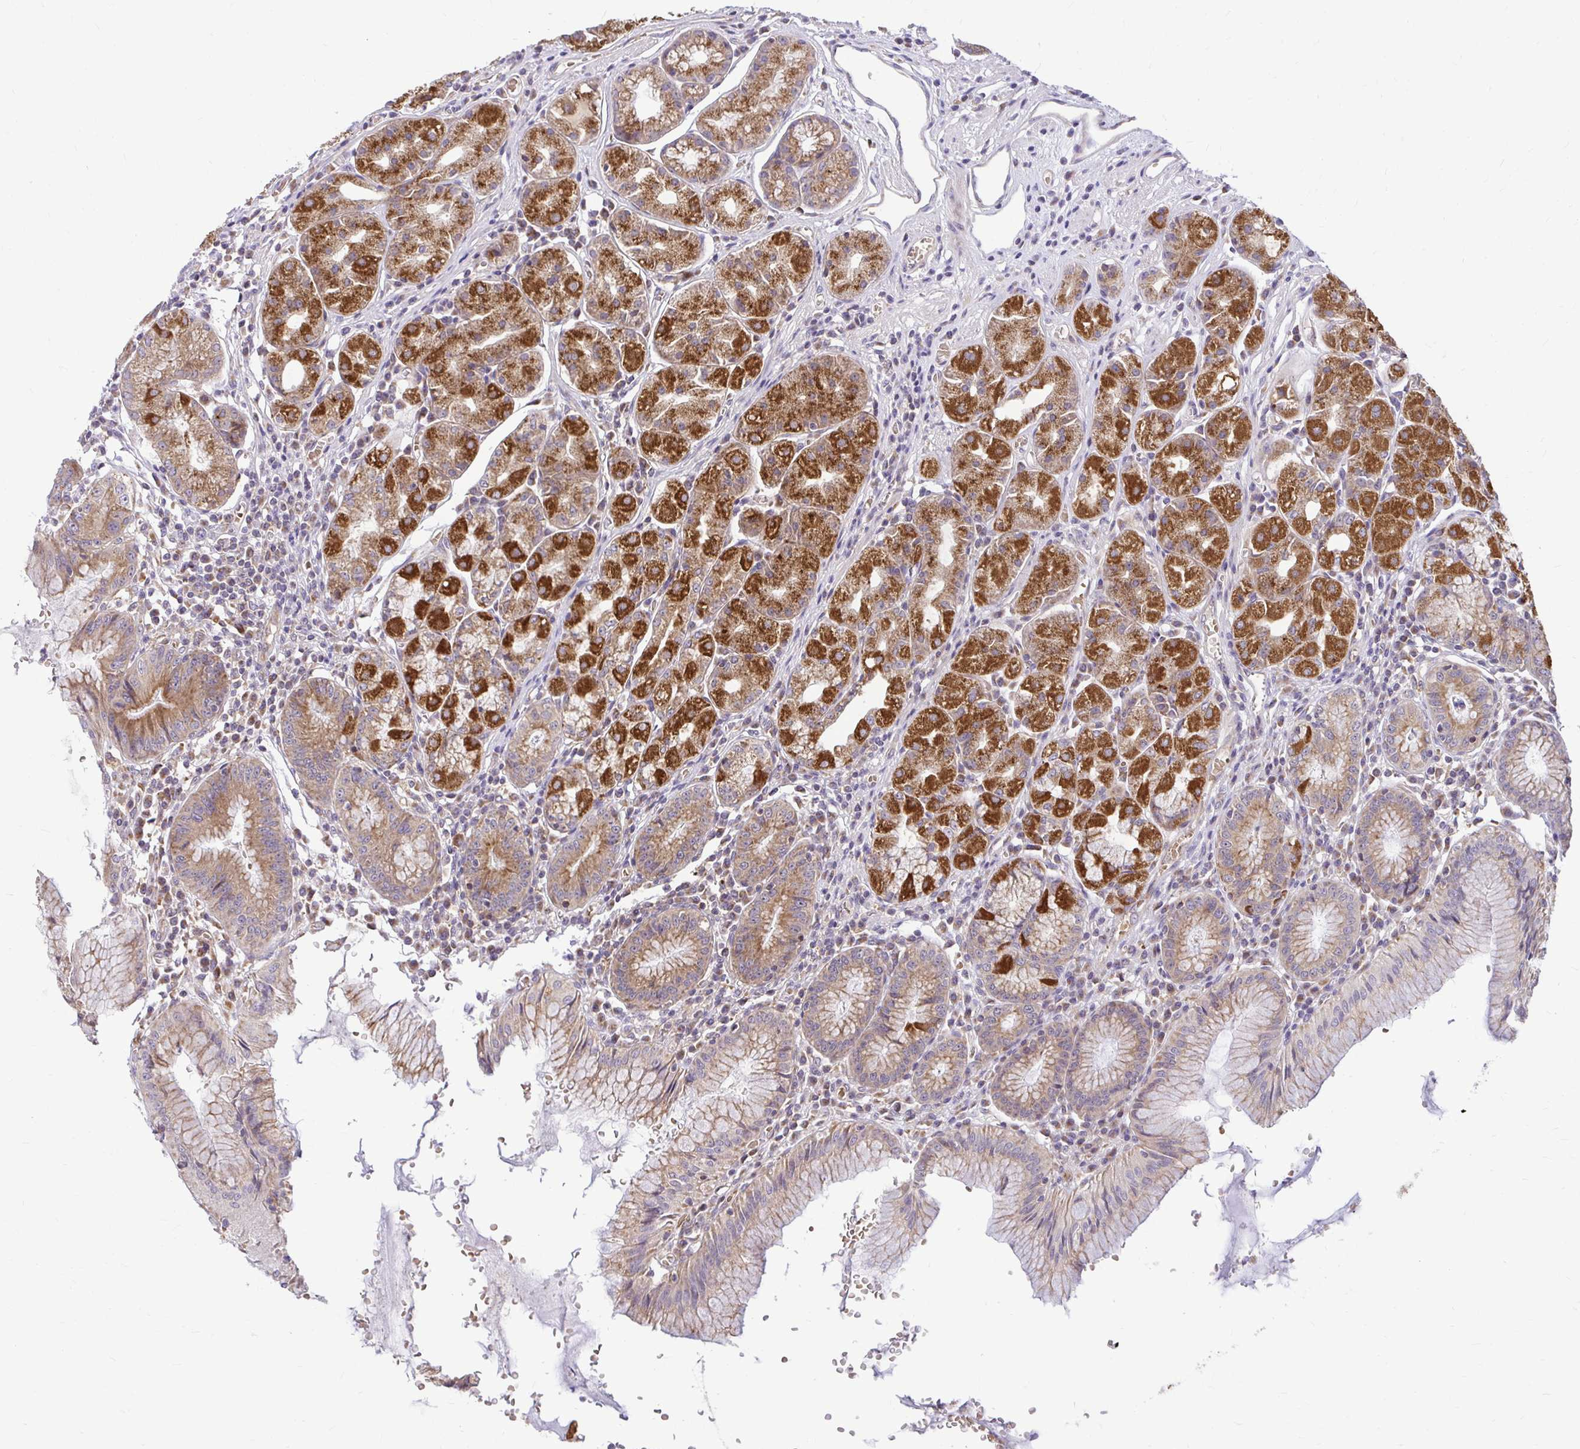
{"staining": {"intensity": "strong", "quantity": "25%-75%", "location": "cytoplasmic/membranous"}, "tissue": "stomach", "cell_type": "Glandular cells", "image_type": "normal", "snomed": [{"axis": "morphology", "description": "Normal tissue, NOS"}, {"axis": "topography", "description": "Stomach"}], "caption": "Brown immunohistochemical staining in benign stomach demonstrates strong cytoplasmic/membranous positivity in approximately 25%-75% of glandular cells.", "gene": "VTI1B", "patient": {"sex": "male", "age": 55}}